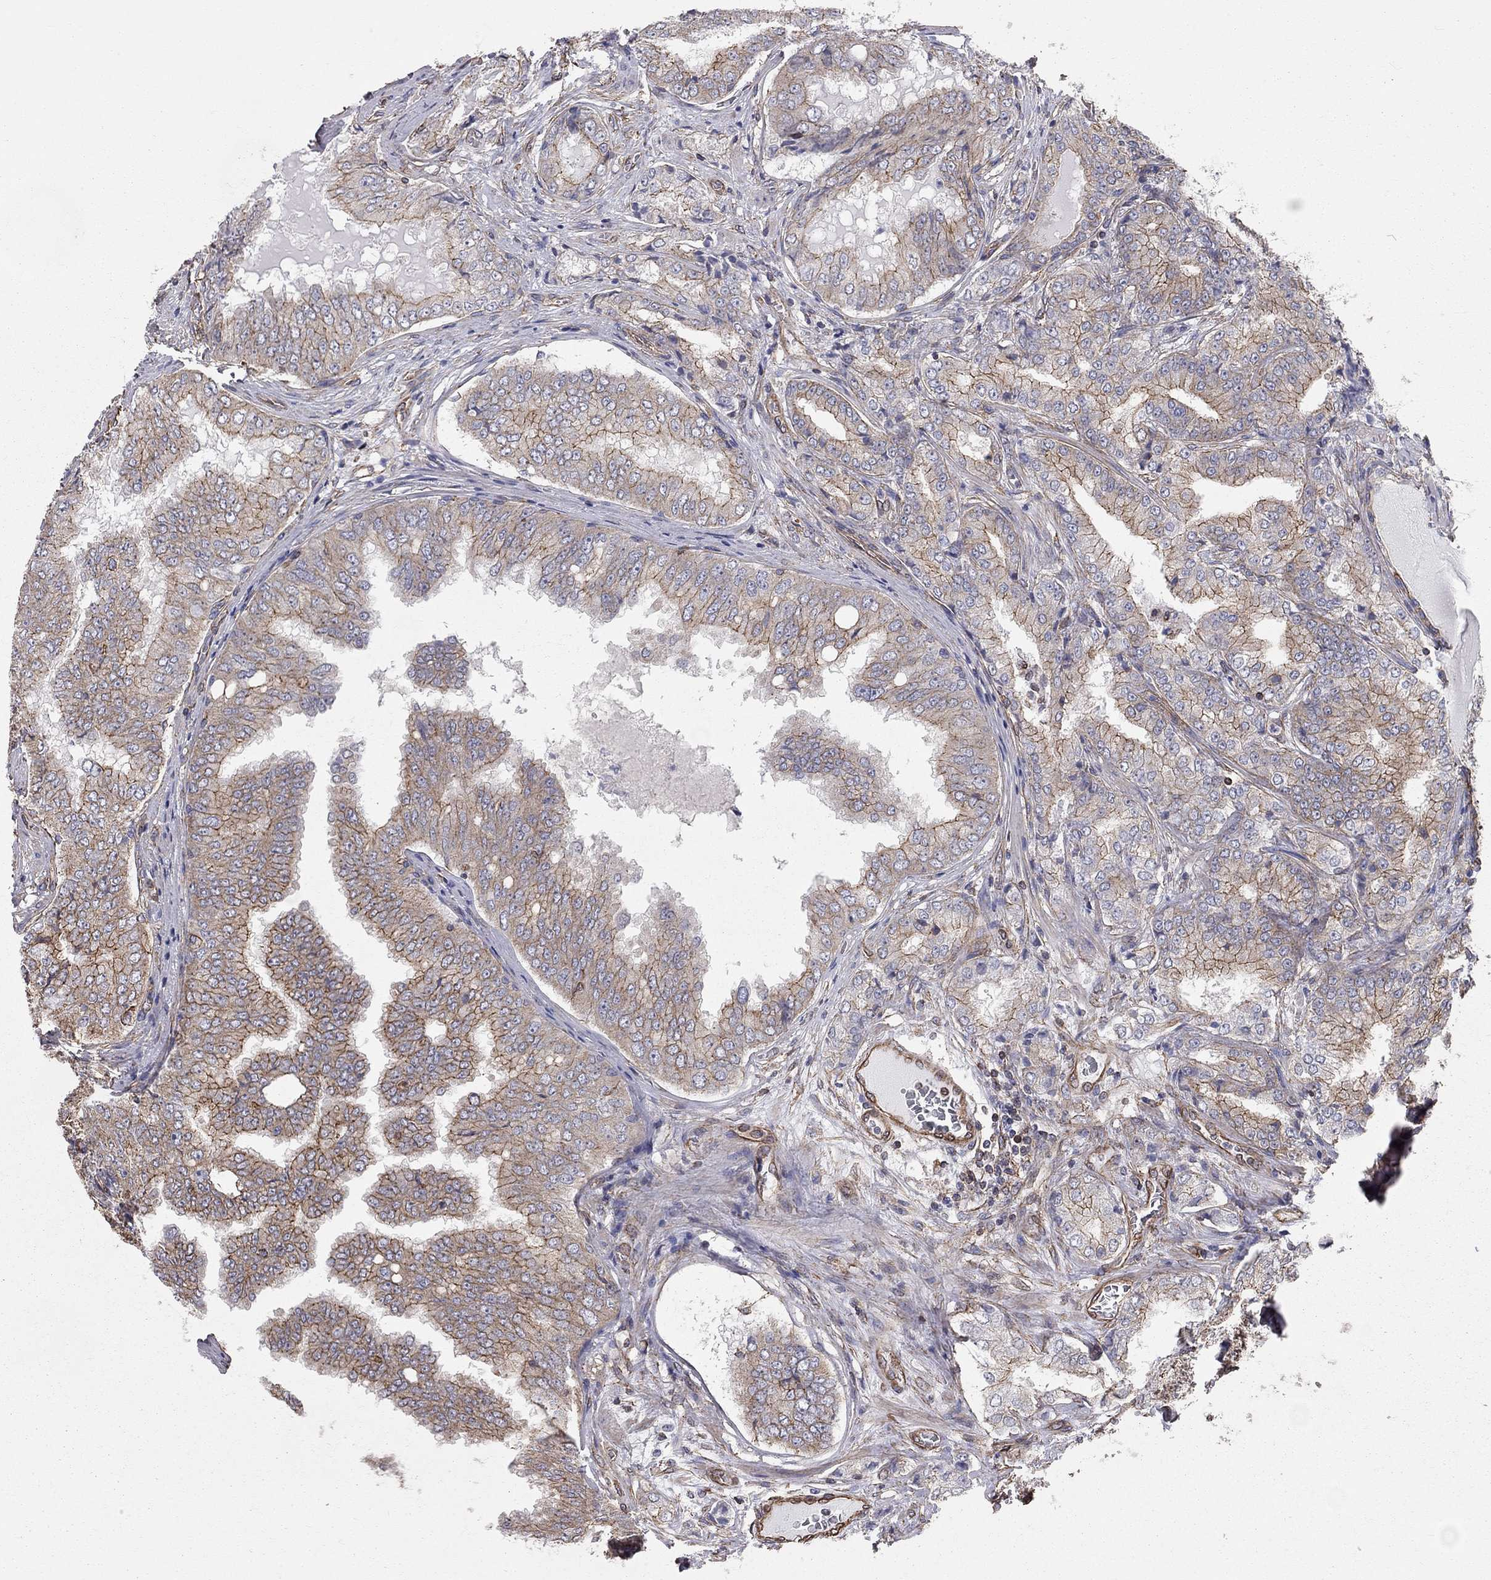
{"staining": {"intensity": "strong", "quantity": "25%-75%", "location": "cytoplasmic/membranous"}, "tissue": "prostate cancer", "cell_type": "Tumor cells", "image_type": "cancer", "snomed": [{"axis": "morphology", "description": "Adenocarcinoma, NOS"}, {"axis": "topography", "description": "Prostate"}], "caption": "Approximately 25%-75% of tumor cells in prostate cancer (adenocarcinoma) reveal strong cytoplasmic/membranous protein expression as visualized by brown immunohistochemical staining.", "gene": "BICDL2", "patient": {"sex": "male", "age": 65}}